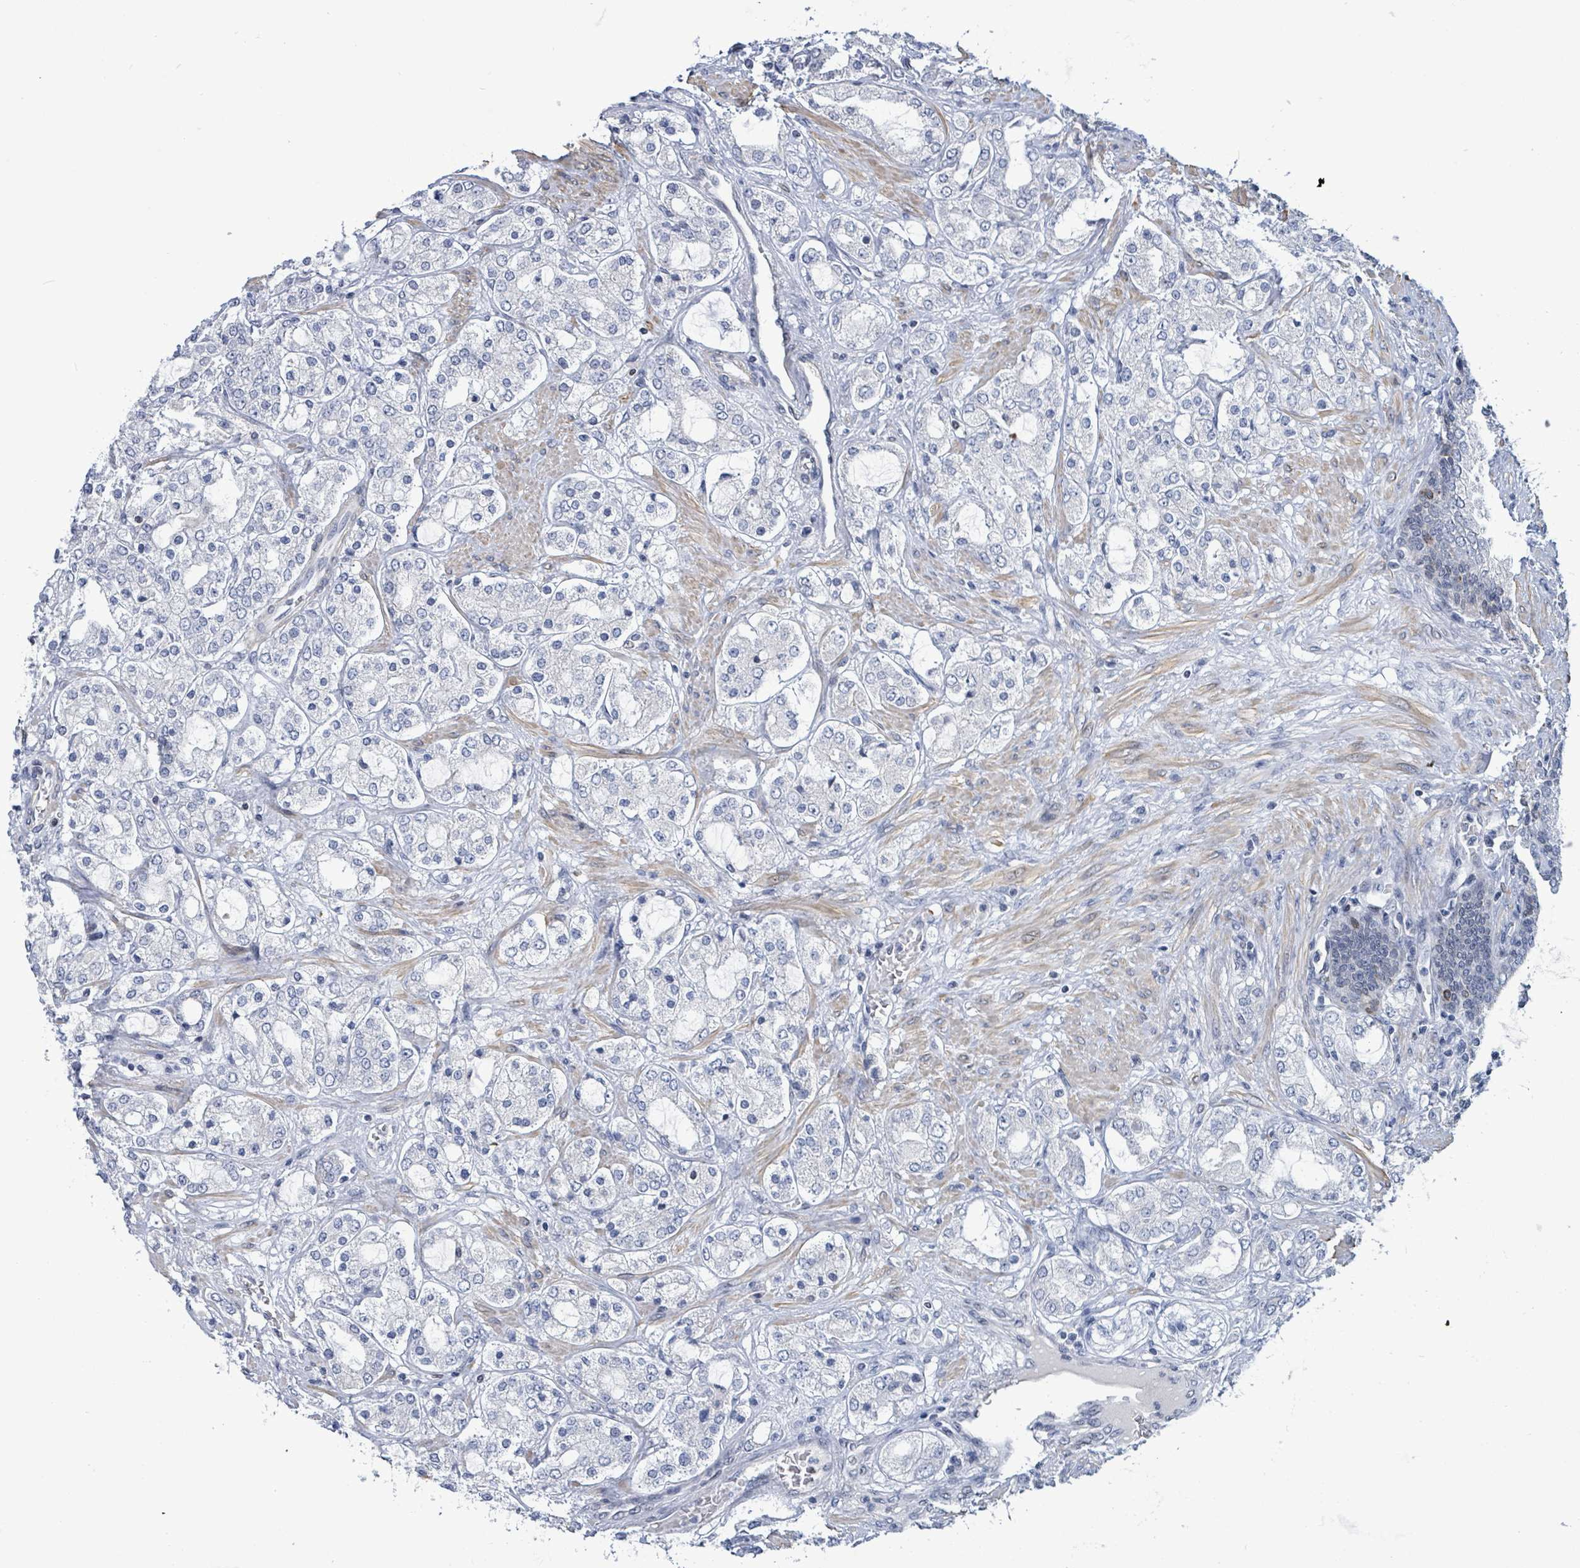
{"staining": {"intensity": "negative", "quantity": "none", "location": "none"}, "tissue": "prostate cancer", "cell_type": "Tumor cells", "image_type": "cancer", "snomed": [{"axis": "morphology", "description": "Adenocarcinoma, High grade"}, {"axis": "topography", "description": "Prostate"}], "caption": "Tumor cells show no significant staining in prostate cancer (adenocarcinoma (high-grade)). The staining is performed using DAB (3,3'-diaminobenzidine) brown chromogen with nuclei counter-stained in using hematoxylin.", "gene": "NTN3", "patient": {"sex": "male", "age": 64}}